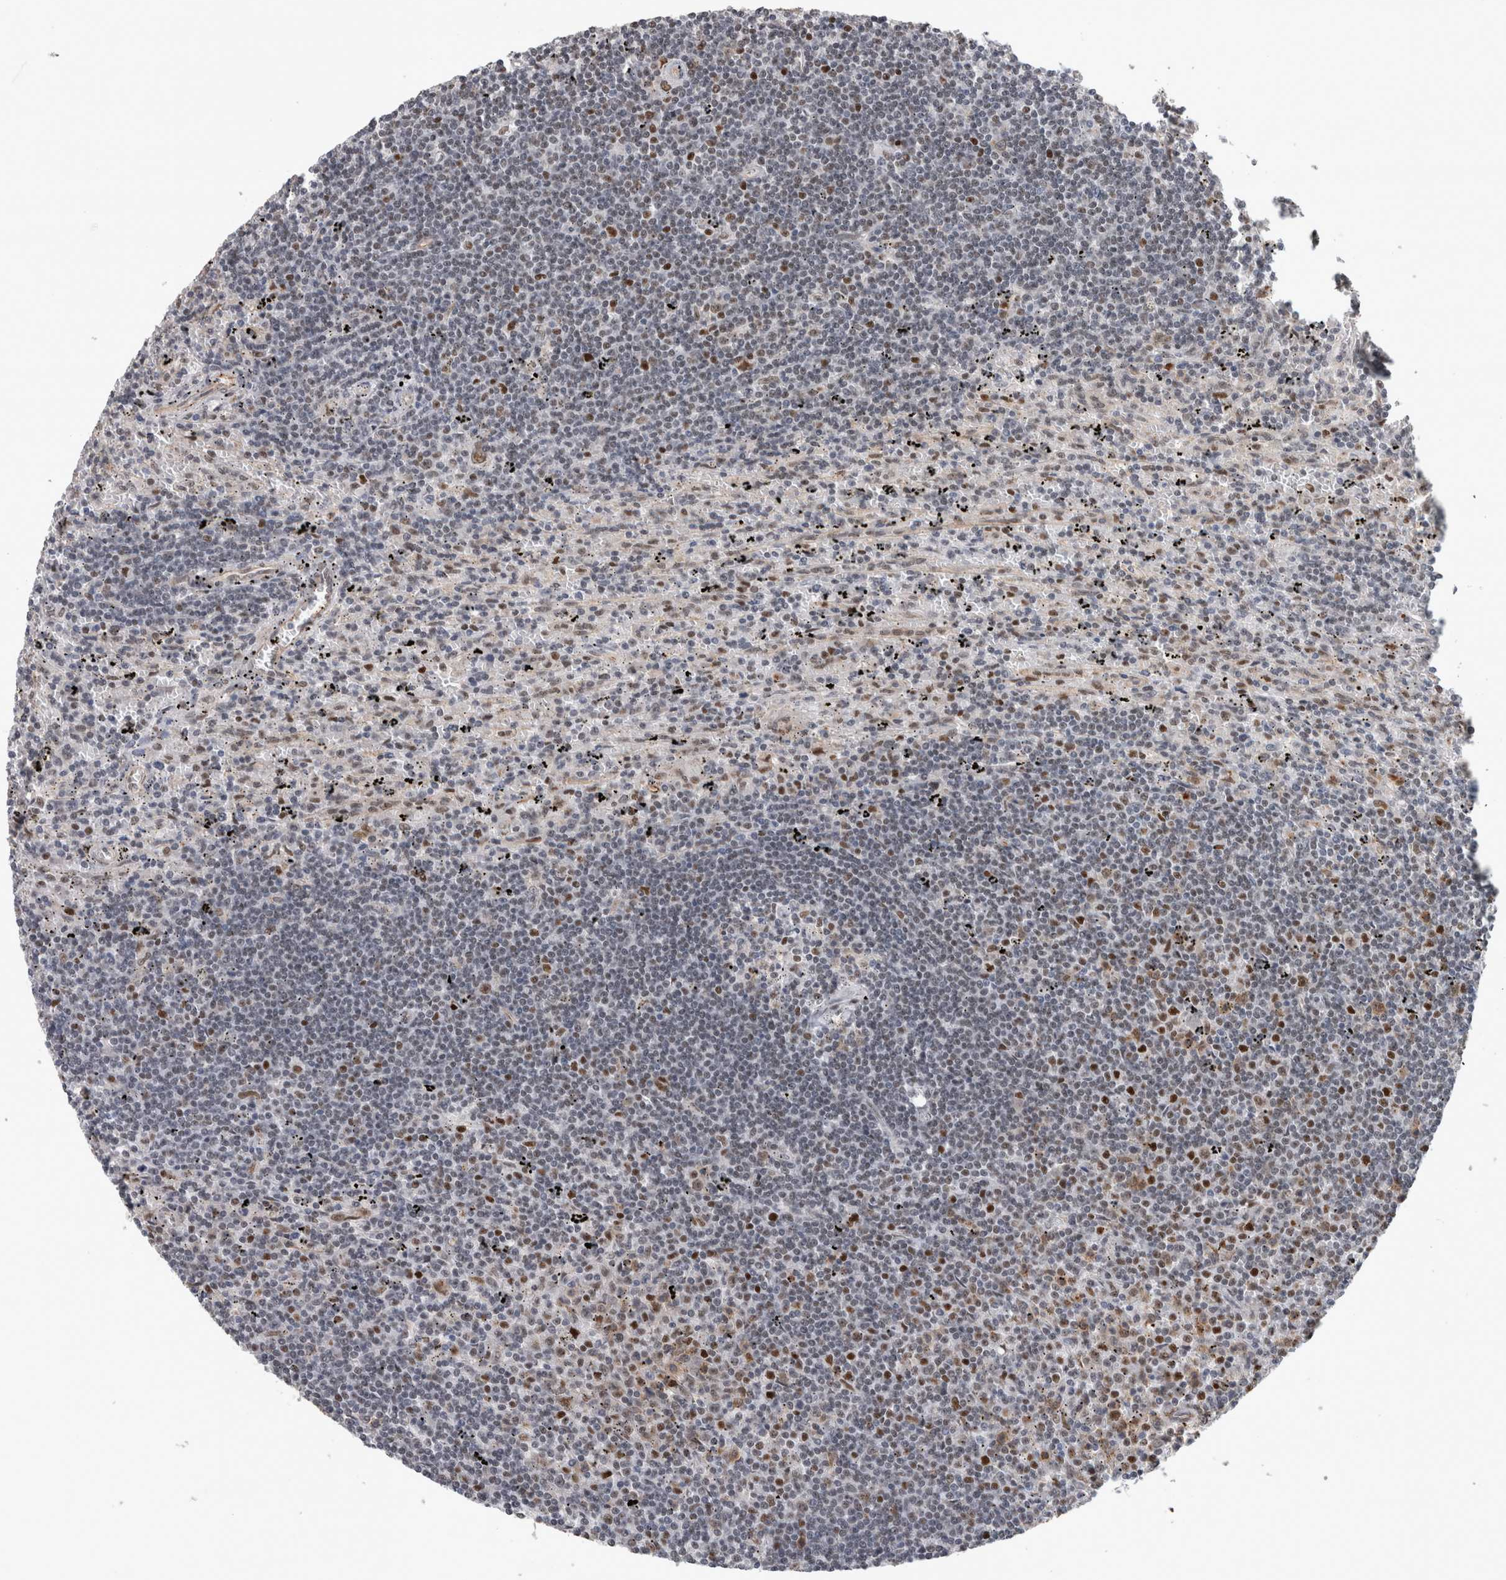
{"staining": {"intensity": "moderate", "quantity": "<25%", "location": "nuclear"}, "tissue": "lymphoma", "cell_type": "Tumor cells", "image_type": "cancer", "snomed": [{"axis": "morphology", "description": "Malignant lymphoma, non-Hodgkin's type, Low grade"}, {"axis": "topography", "description": "Spleen"}], "caption": "About <25% of tumor cells in malignant lymphoma, non-Hodgkin's type (low-grade) display moderate nuclear protein positivity as visualized by brown immunohistochemical staining.", "gene": "POLD2", "patient": {"sex": "male", "age": 76}}